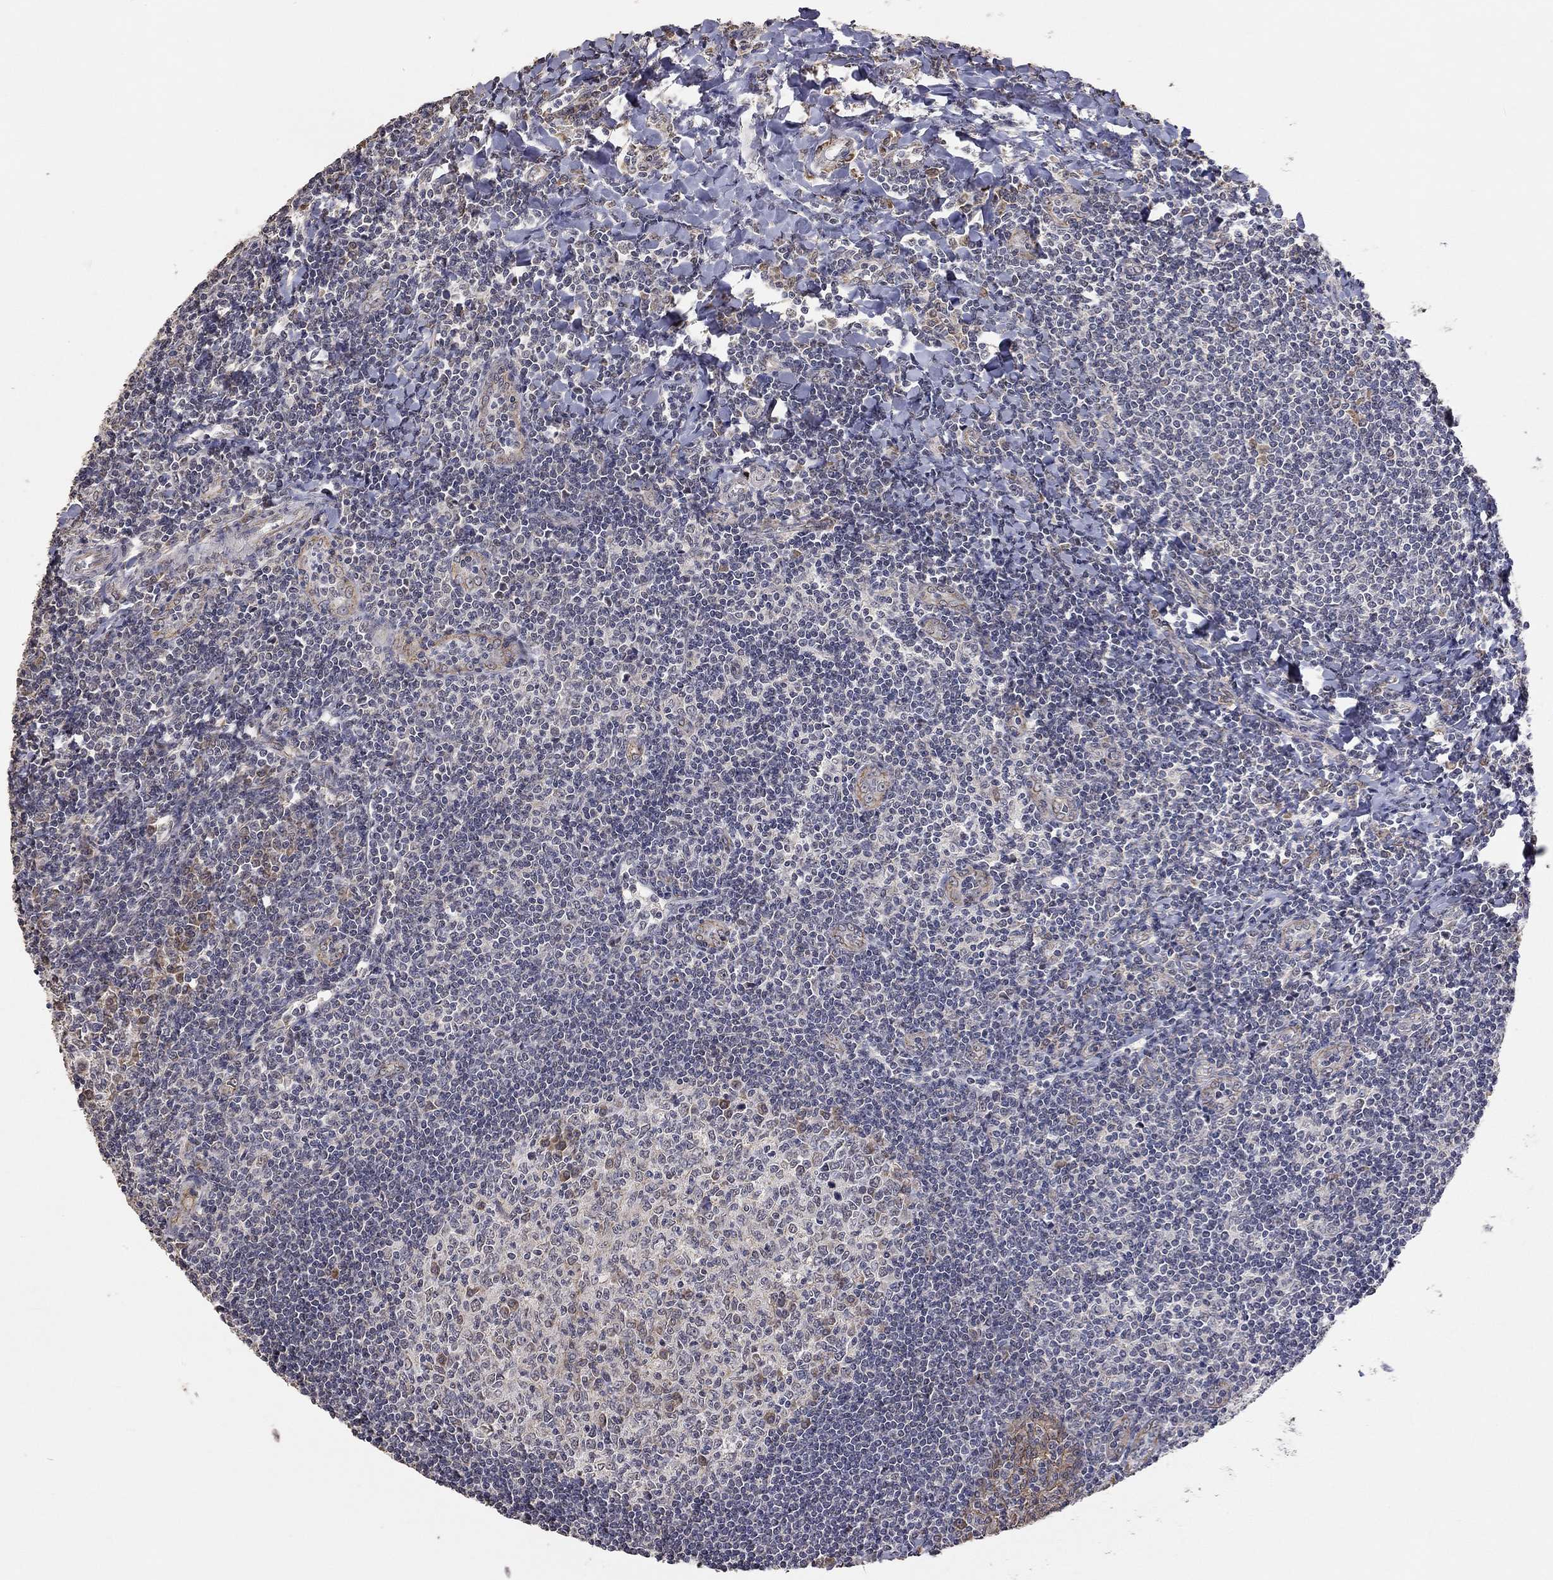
{"staining": {"intensity": "moderate", "quantity": "<25%", "location": "cytoplasmic/membranous,nuclear"}, "tissue": "tonsil", "cell_type": "Germinal center cells", "image_type": "normal", "snomed": [{"axis": "morphology", "description": "Normal tissue, NOS"}, {"axis": "topography", "description": "Tonsil"}], "caption": "Tonsil stained with DAB (3,3'-diaminobenzidine) immunohistochemistry (IHC) reveals low levels of moderate cytoplasmic/membranous,nuclear positivity in about <25% of germinal center cells.", "gene": "ANKRA2", "patient": {"sex": "female", "age": 12}}